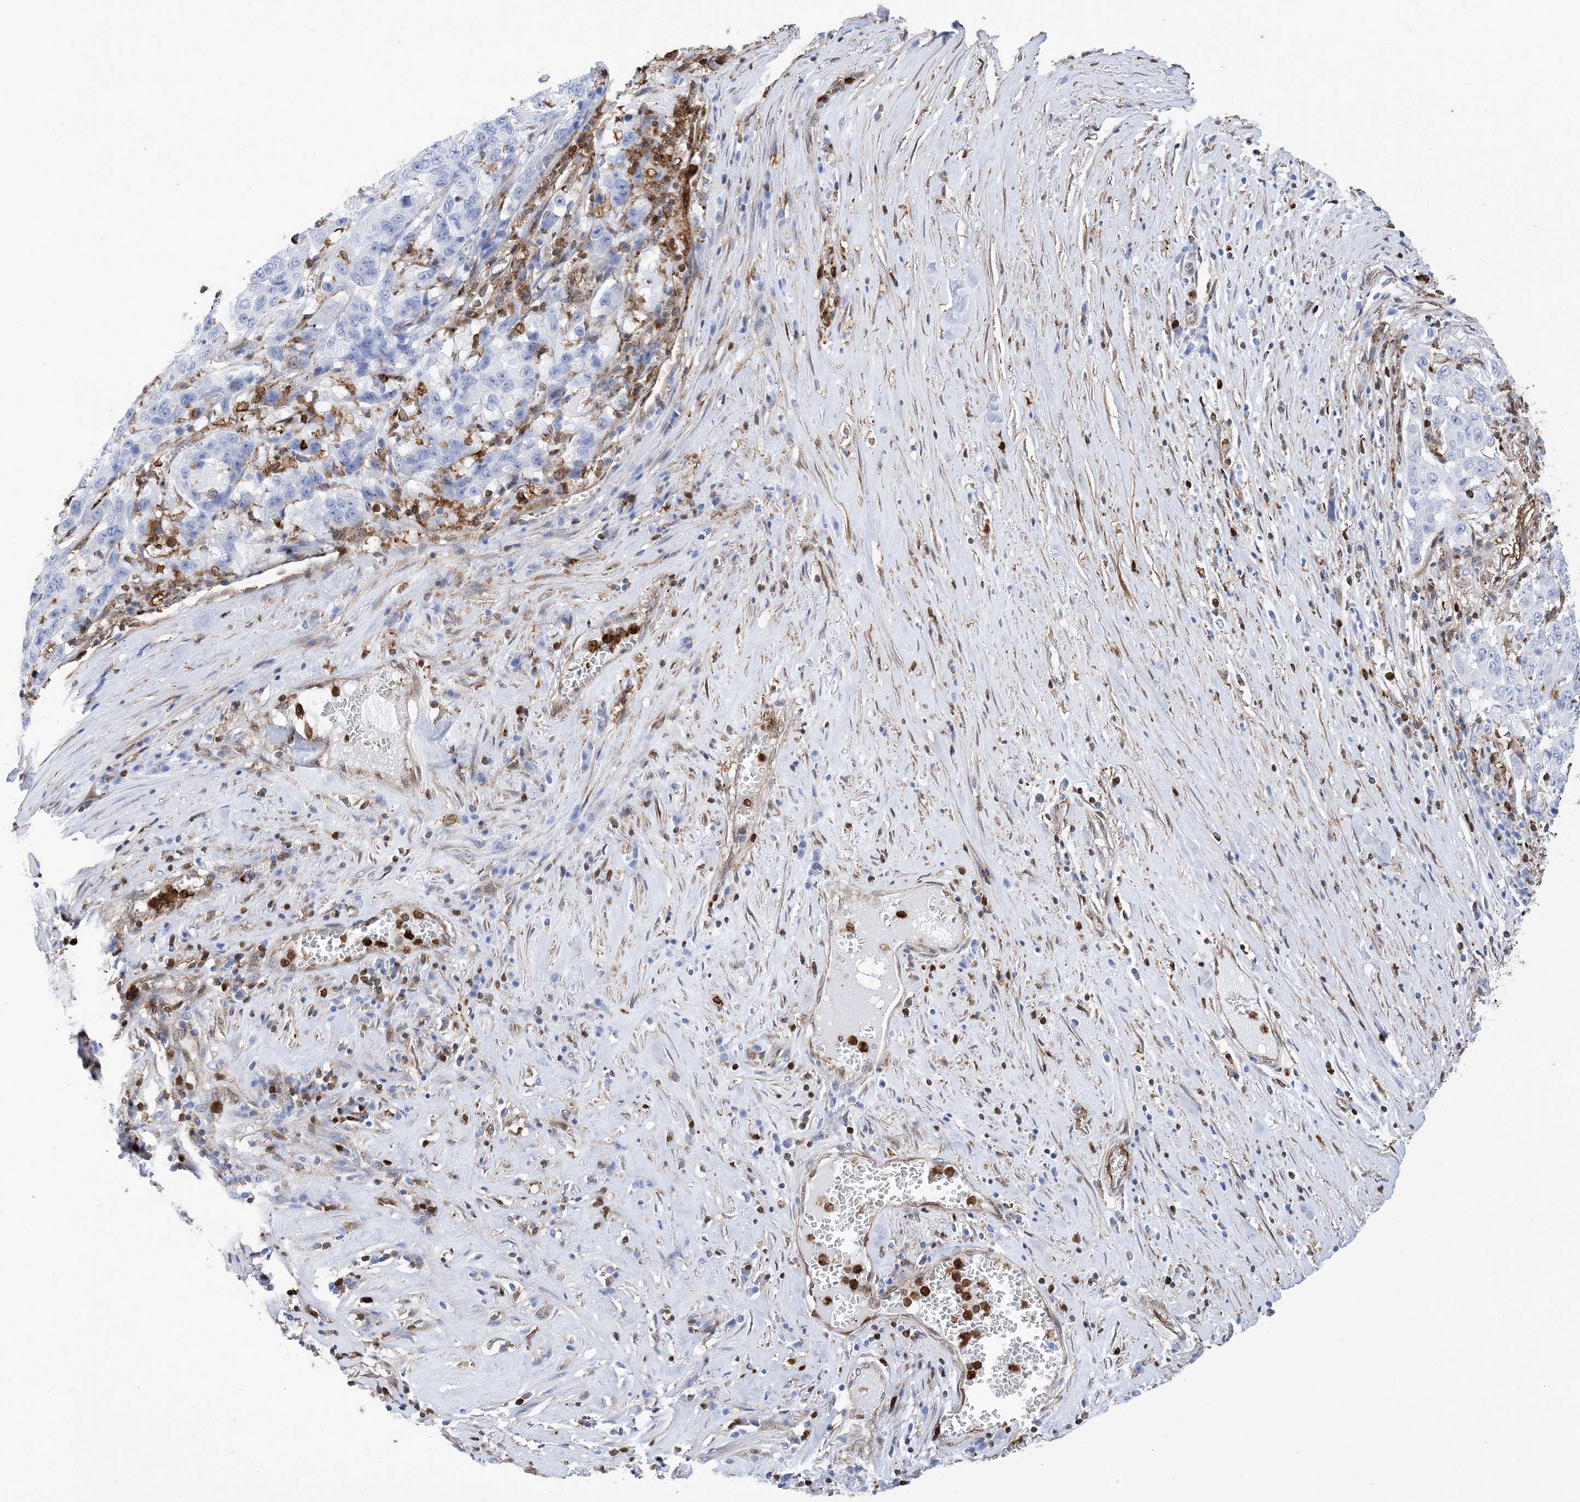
{"staining": {"intensity": "negative", "quantity": "none", "location": "none"}, "tissue": "pancreatic cancer", "cell_type": "Tumor cells", "image_type": "cancer", "snomed": [{"axis": "morphology", "description": "Adenocarcinoma, NOS"}, {"axis": "topography", "description": "Pancreas"}], "caption": "Protein analysis of pancreatic cancer displays no significant positivity in tumor cells.", "gene": "ANXA1", "patient": {"sex": "male", "age": 63}}